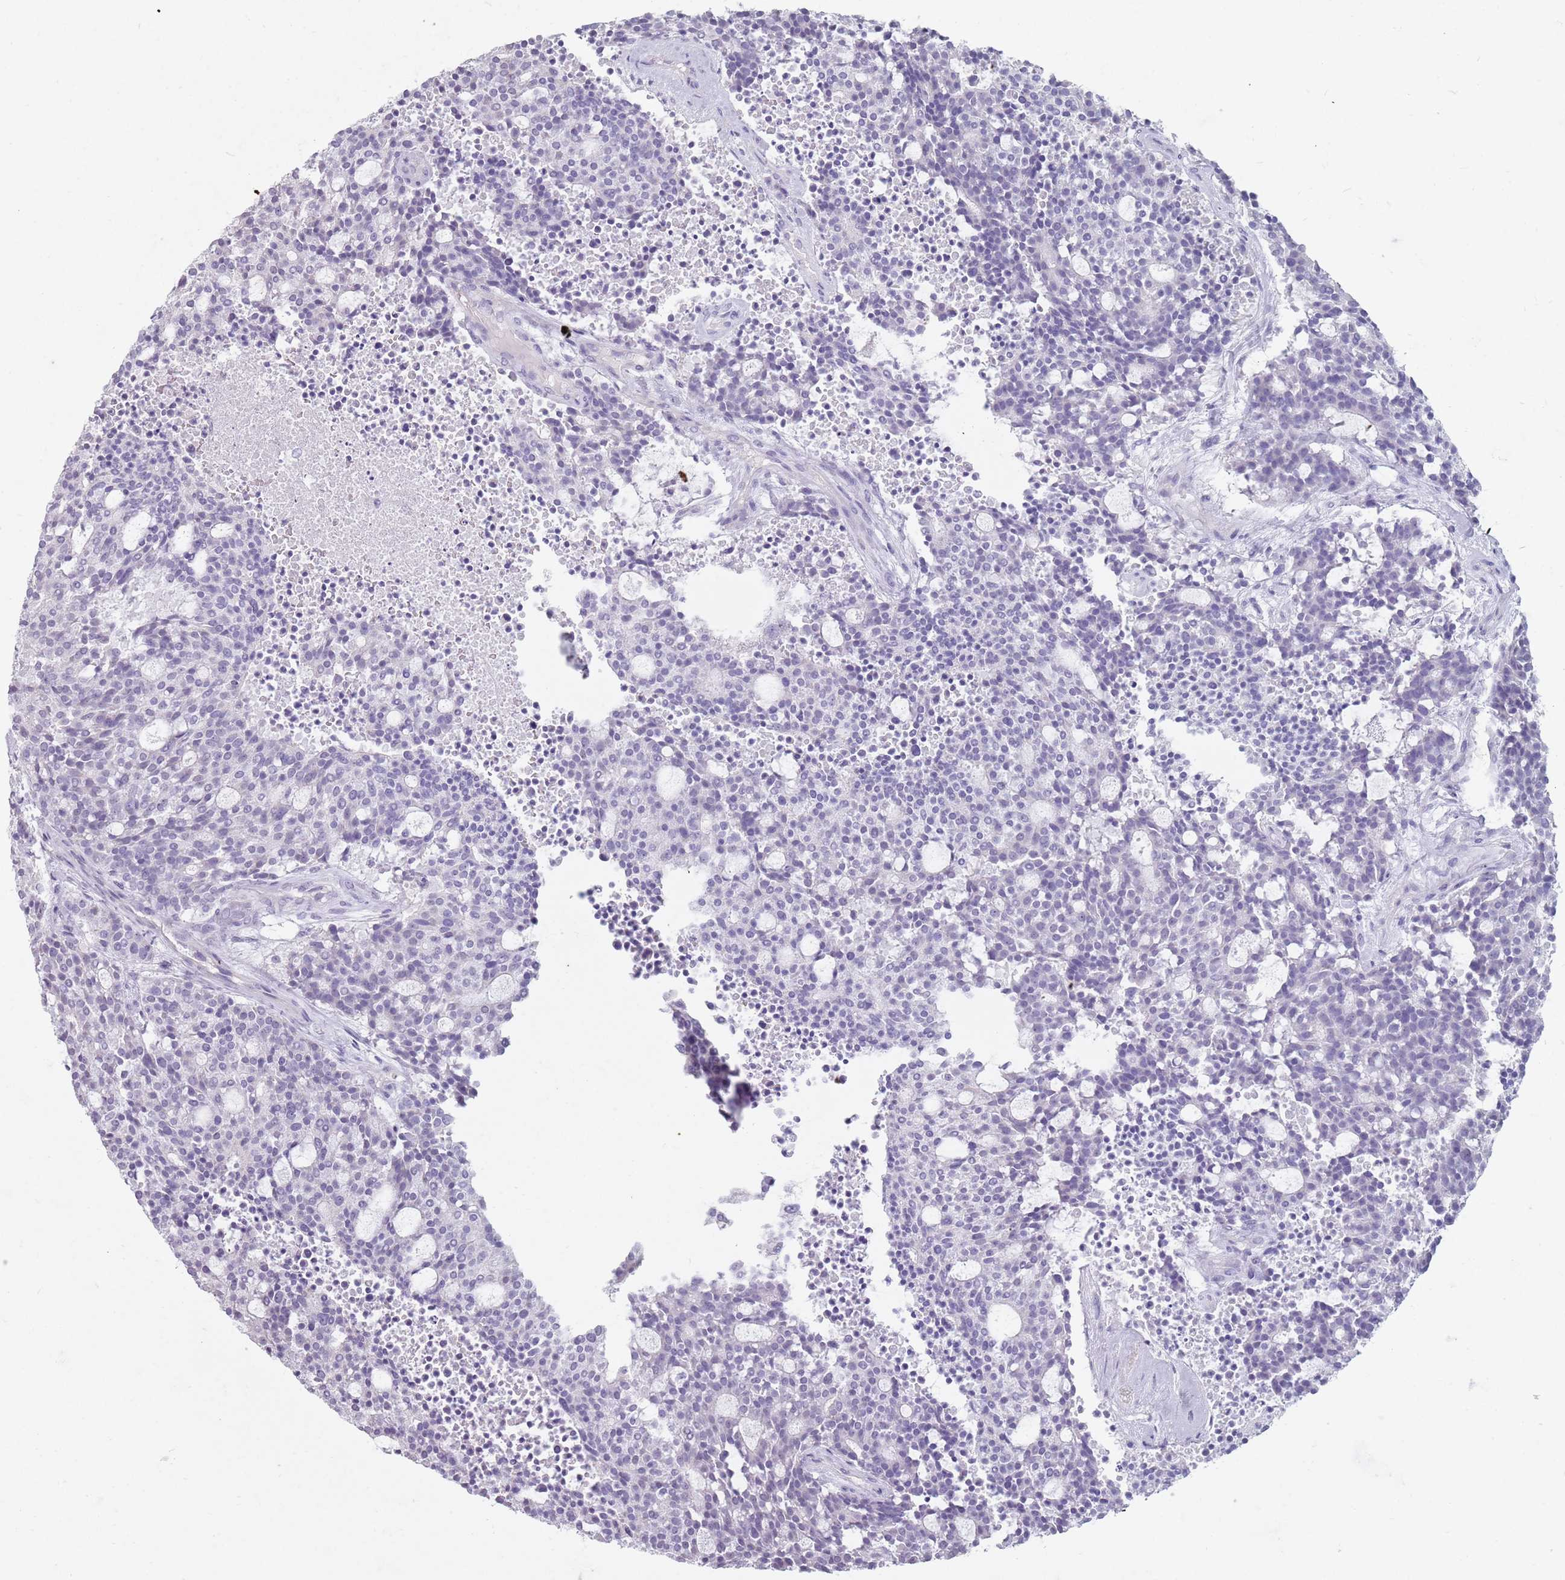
{"staining": {"intensity": "negative", "quantity": "none", "location": "none"}, "tissue": "carcinoid", "cell_type": "Tumor cells", "image_type": "cancer", "snomed": [{"axis": "morphology", "description": "Carcinoid, malignant, NOS"}, {"axis": "topography", "description": "Pancreas"}], "caption": "Immunohistochemical staining of human carcinoid displays no significant staining in tumor cells.", "gene": "STYK1", "patient": {"sex": "female", "age": 54}}